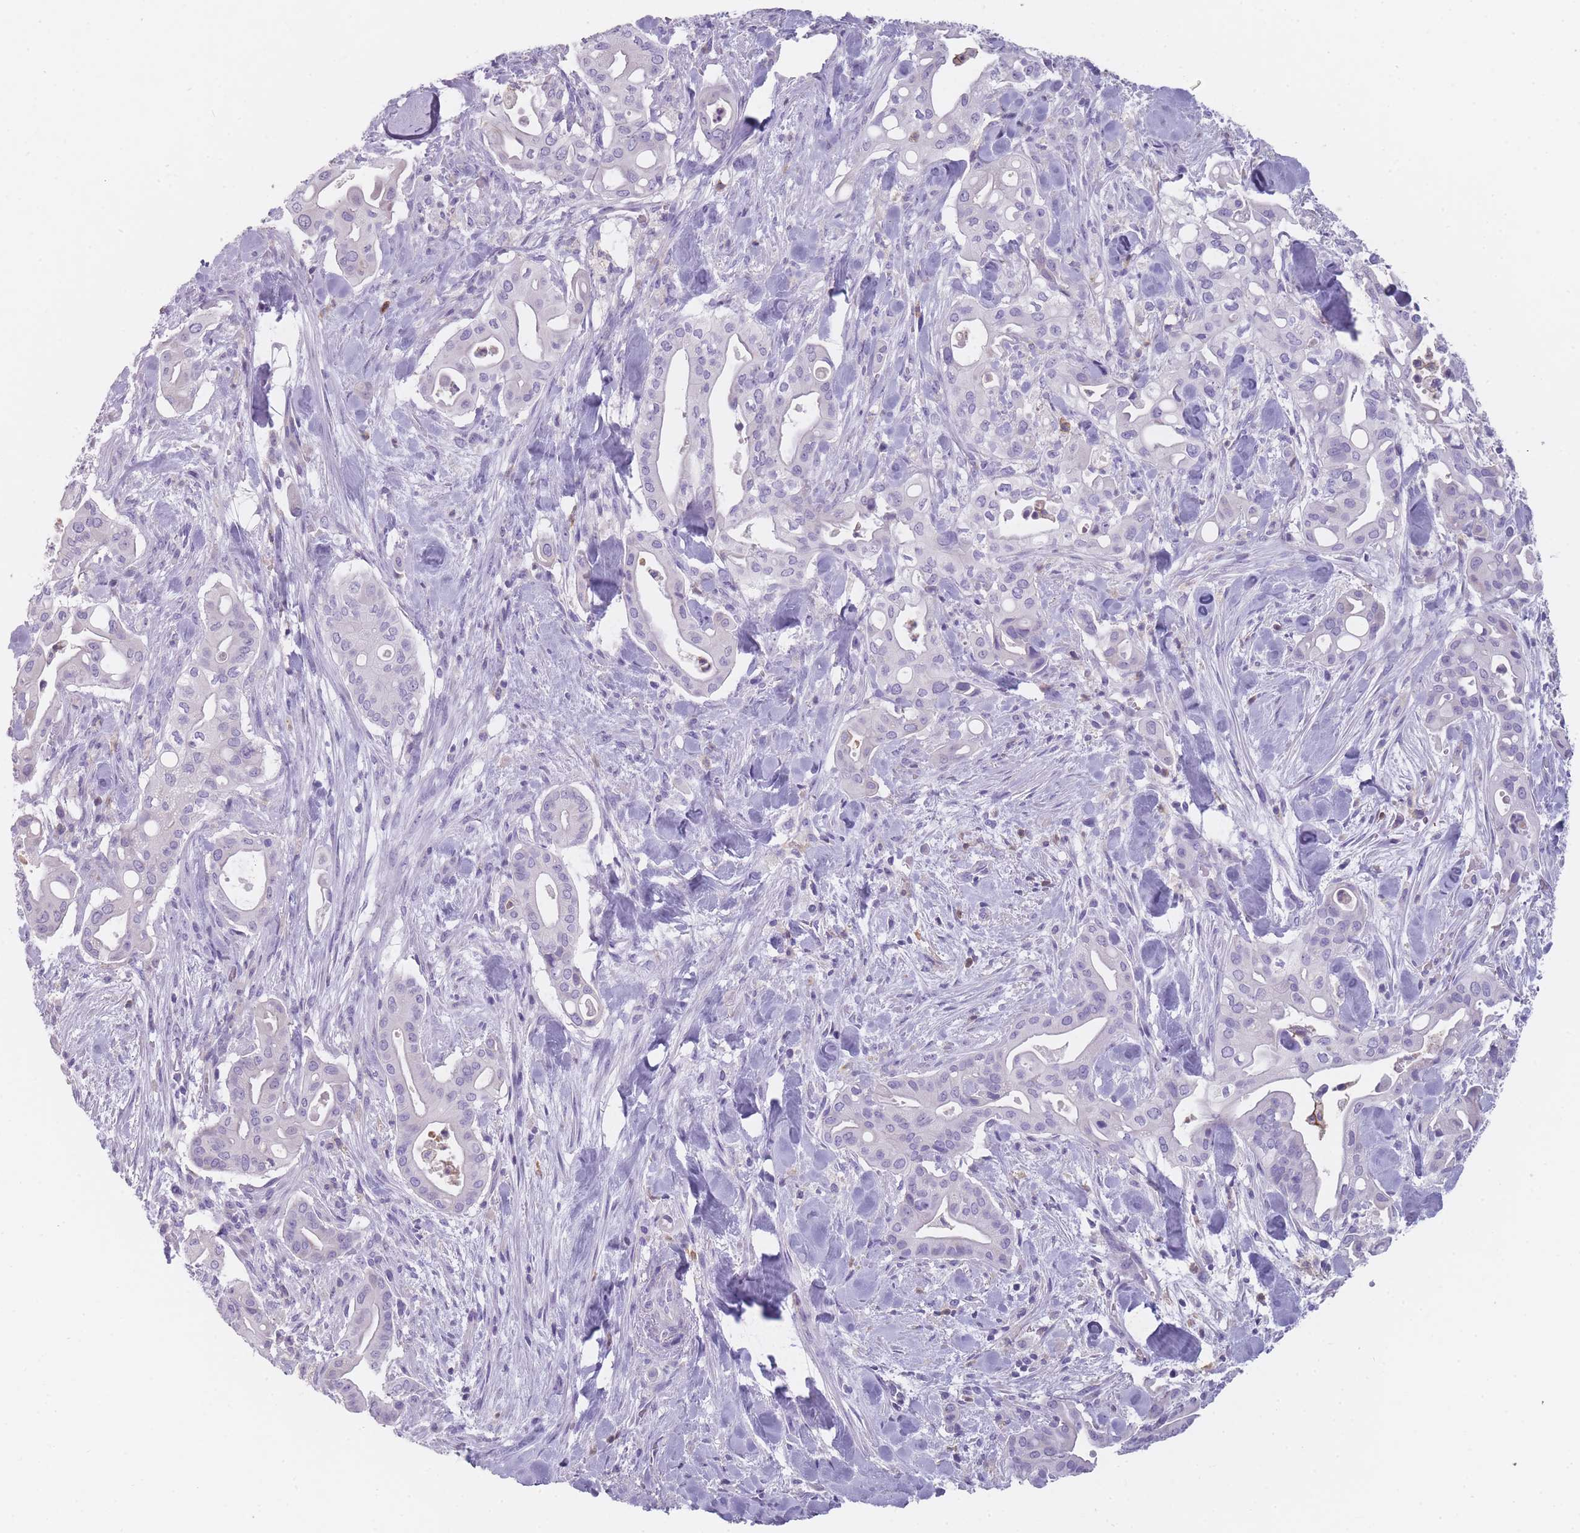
{"staining": {"intensity": "negative", "quantity": "none", "location": "none"}, "tissue": "liver cancer", "cell_type": "Tumor cells", "image_type": "cancer", "snomed": [{"axis": "morphology", "description": "Cholangiocarcinoma"}, {"axis": "topography", "description": "Liver"}], "caption": "Liver cancer stained for a protein using immunohistochemistry (IHC) reveals no staining tumor cells.", "gene": "CR1L", "patient": {"sex": "female", "age": 68}}